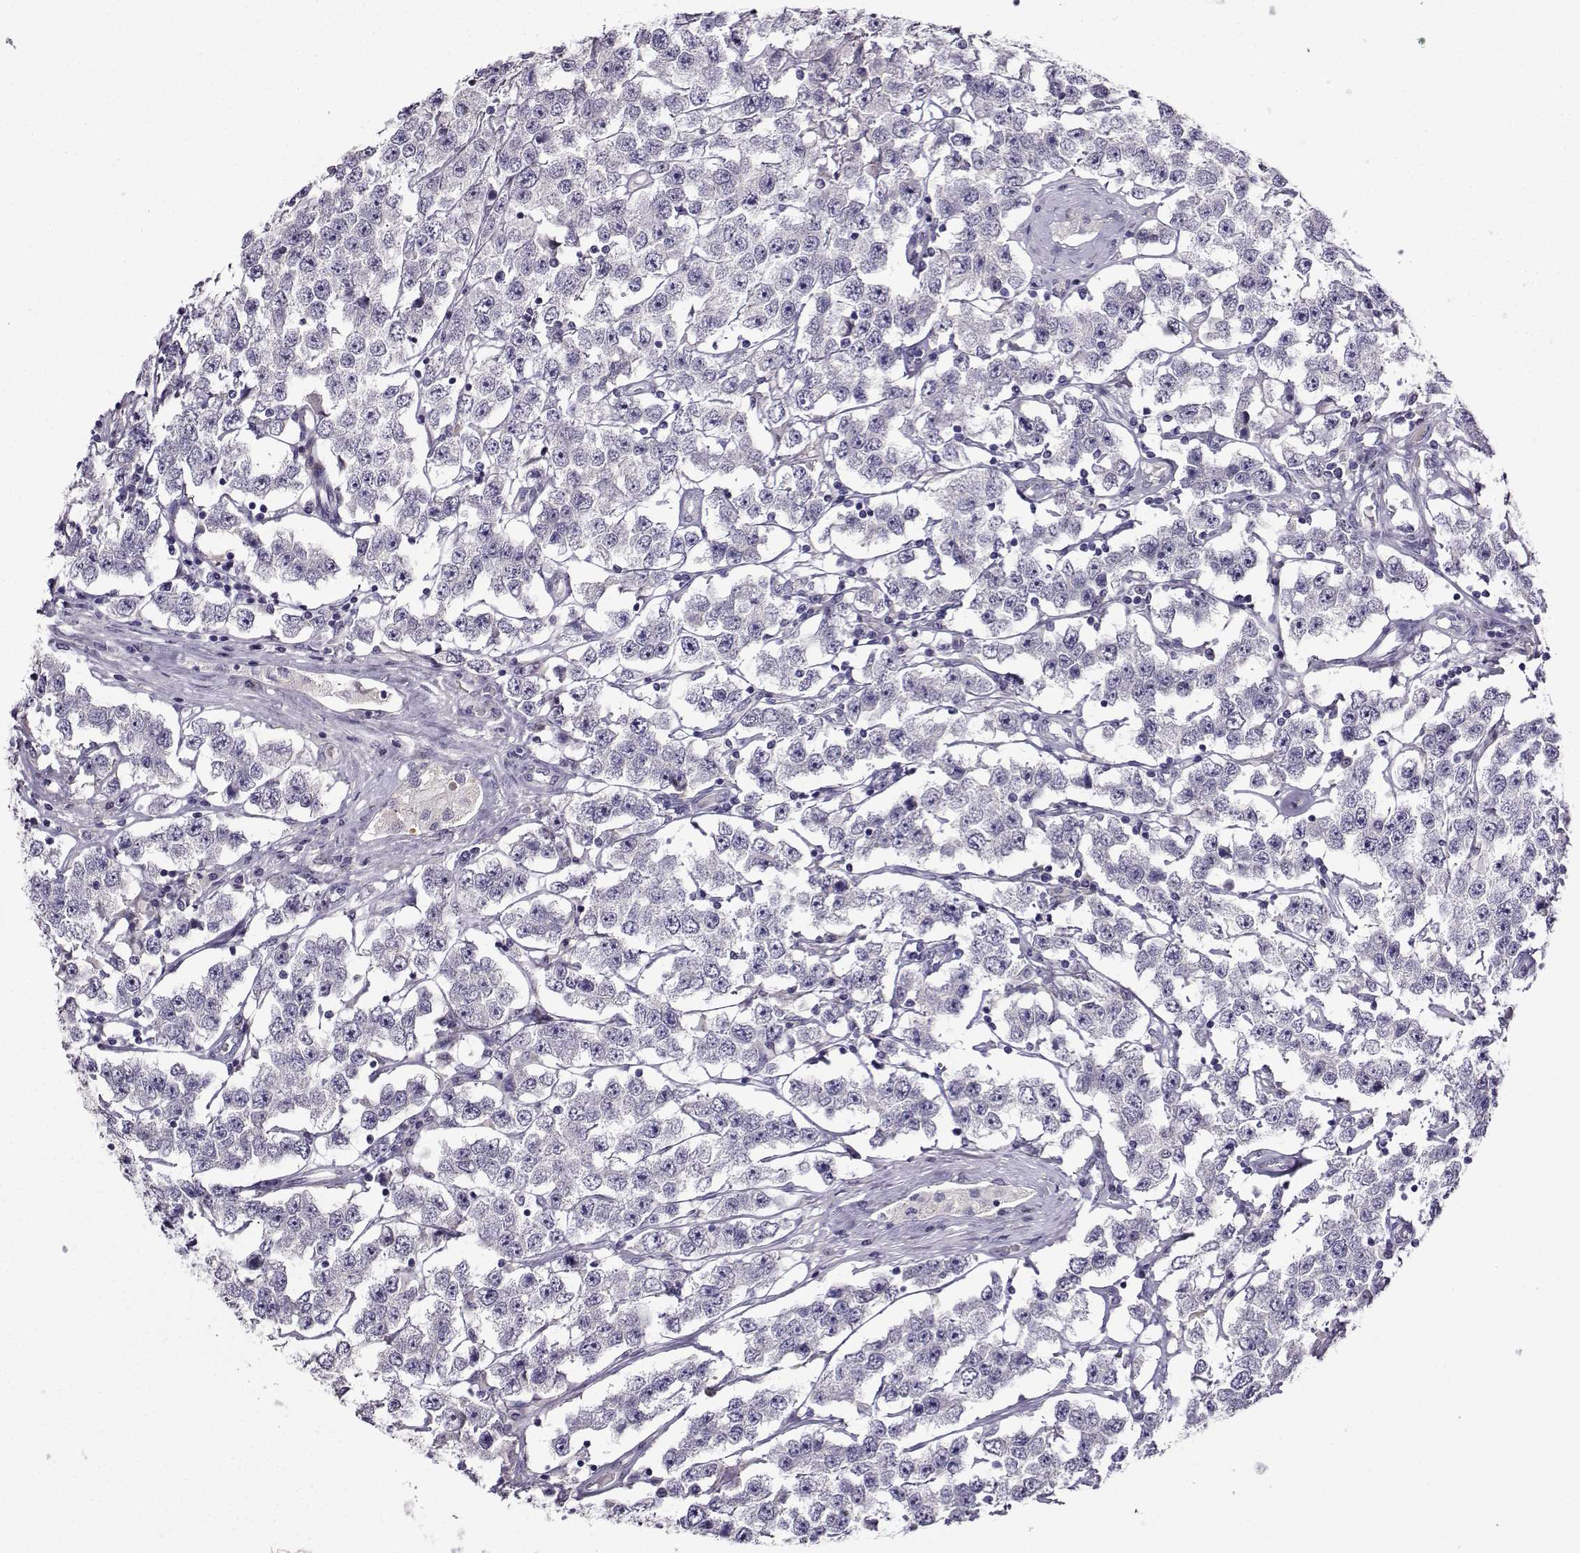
{"staining": {"intensity": "negative", "quantity": "none", "location": "none"}, "tissue": "testis cancer", "cell_type": "Tumor cells", "image_type": "cancer", "snomed": [{"axis": "morphology", "description": "Seminoma, NOS"}, {"axis": "topography", "description": "Testis"}], "caption": "DAB immunohistochemical staining of testis seminoma demonstrates no significant positivity in tumor cells.", "gene": "CRYBB1", "patient": {"sex": "male", "age": 52}}